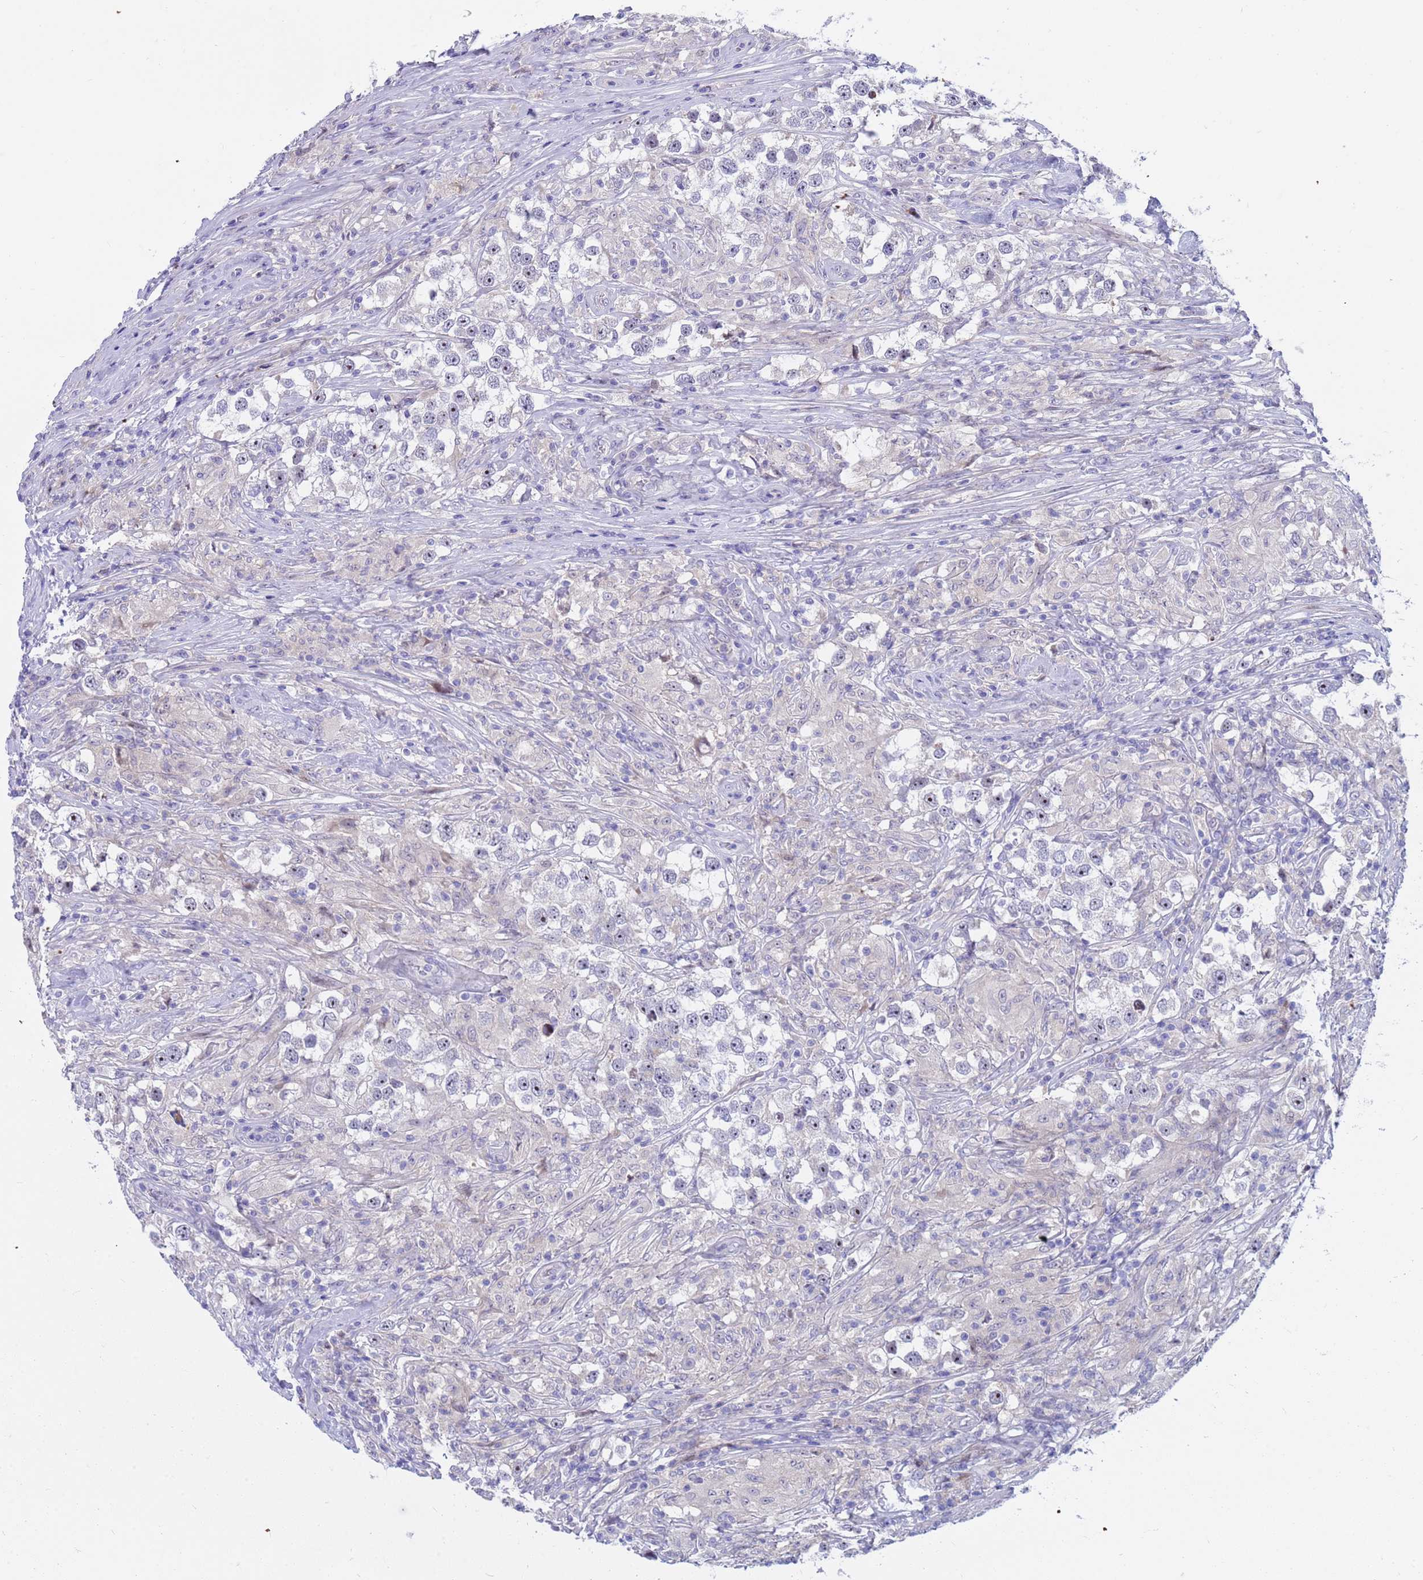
{"staining": {"intensity": "moderate", "quantity": "<25%", "location": "nuclear"}, "tissue": "testis cancer", "cell_type": "Tumor cells", "image_type": "cancer", "snomed": [{"axis": "morphology", "description": "Seminoma, NOS"}, {"axis": "topography", "description": "Testis"}], "caption": "Tumor cells show low levels of moderate nuclear positivity in approximately <25% of cells in human seminoma (testis). The staining was performed using DAB (3,3'-diaminobenzidine), with brown indicating positive protein expression. Nuclei are stained blue with hematoxylin.", "gene": "LRATD1", "patient": {"sex": "male", "age": 46}}